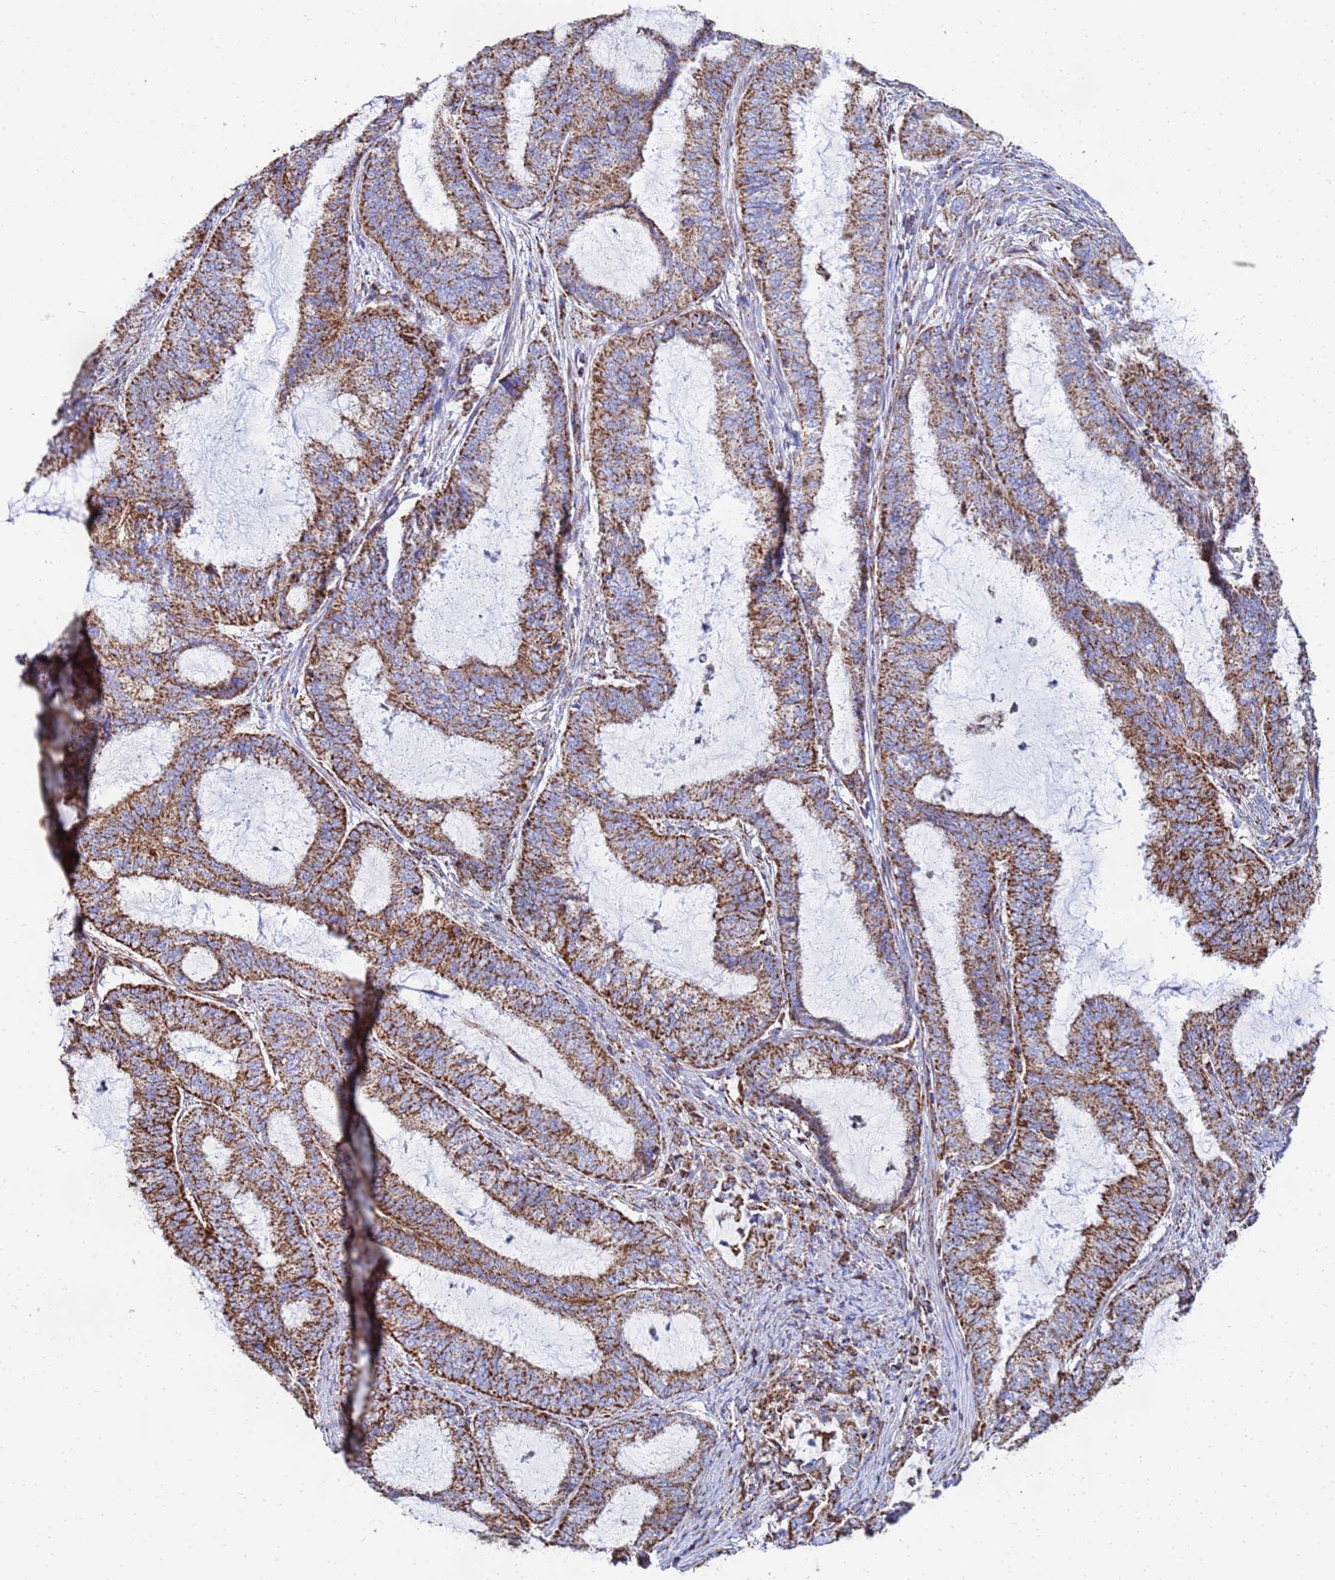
{"staining": {"intensity": "strong", "quantity": ">75%", "location": "cytoplasmic/membranous"}, "tissue": "endometrial cancer", "cell_type": "Tumor cells", "image_type": "cancer", "snomed": [{"axis": "morphology", "description": "Adenocarcinoma, NOS"}, {"axis": "topography", "description": "Endometrium"}], "caption": "Immunohistochemistry (IHC) histopathology image of neoplastic tissue: endometrial cancer (adenocarcinoma) stained using IHC shows high levels of strong protein expression localized specifically in the cytoplasmic/membranous of tumor cells, appearing as a cytoplasmic/membranous brown color.", "gene": "GLUD1", "patient": {"sex": "female", "age": 51}}